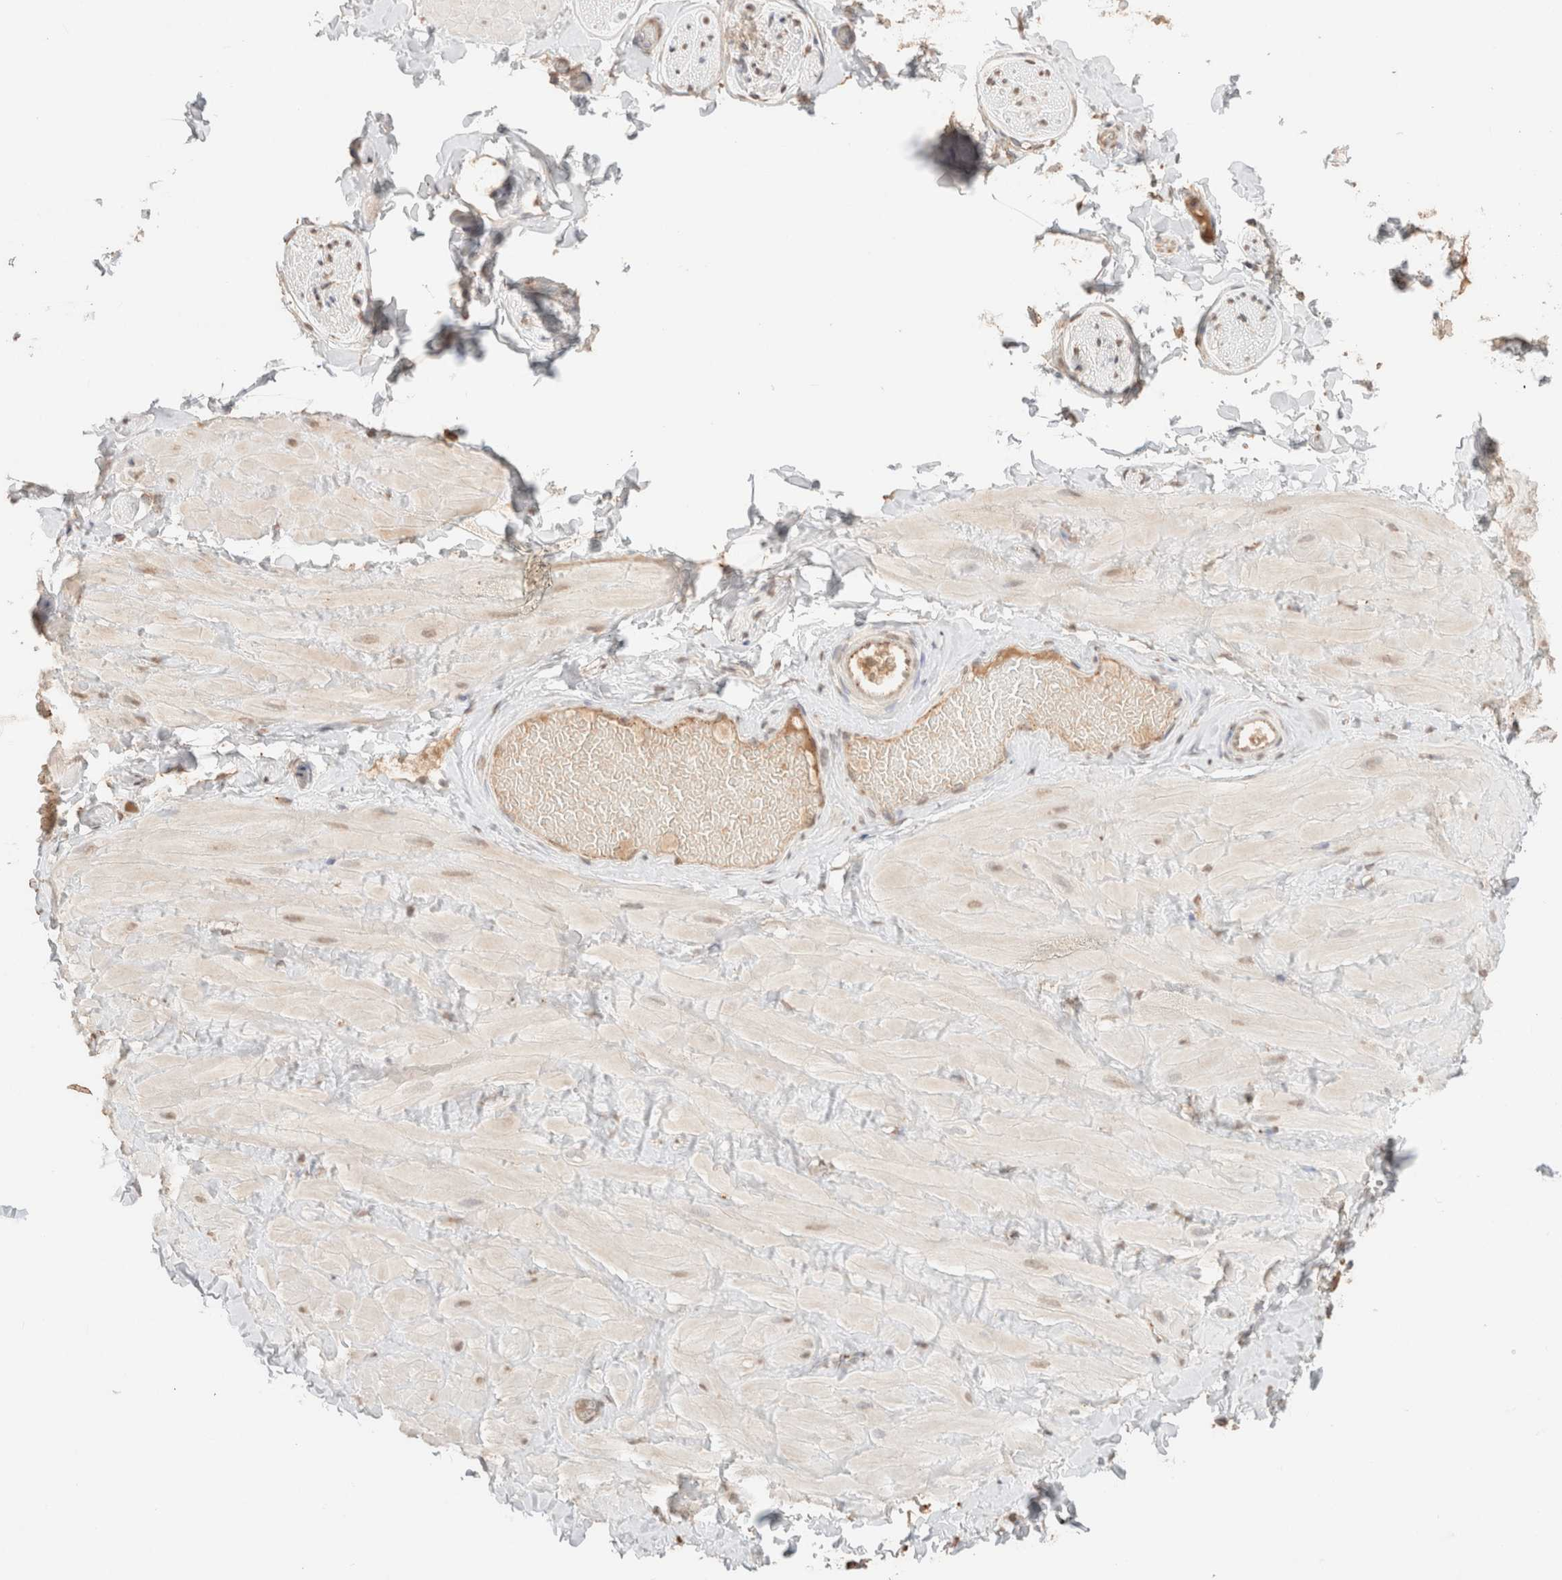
{"staining": {"intensity": "moderate", "quantity": ">75%", "location": "cytoplasmic/membranous"}, "tissue": "adipose tissue", "cell_type": "Adipocytes", "image_type": "normal", "snomed": [{"axis": "morphology", "description": "Normal tissue, NOS"}, {"axis": "topography", "description": "Adipose tissue"}, {"axis": "topography", "description": "Vascular tissue"}, {"axis": "topography", "description": "Peripheral nerve tissue"}], "caption": "This image displays normal adipose tissue stained with immunohistochemistry to label a protein in brown. The cytoplasmic/membranous of adipocytes show moderate positivity for the protein. Nuclei are counter-stained blue.", "gene": "CTSC", "patient": {"sex": "male", "age": 25}}